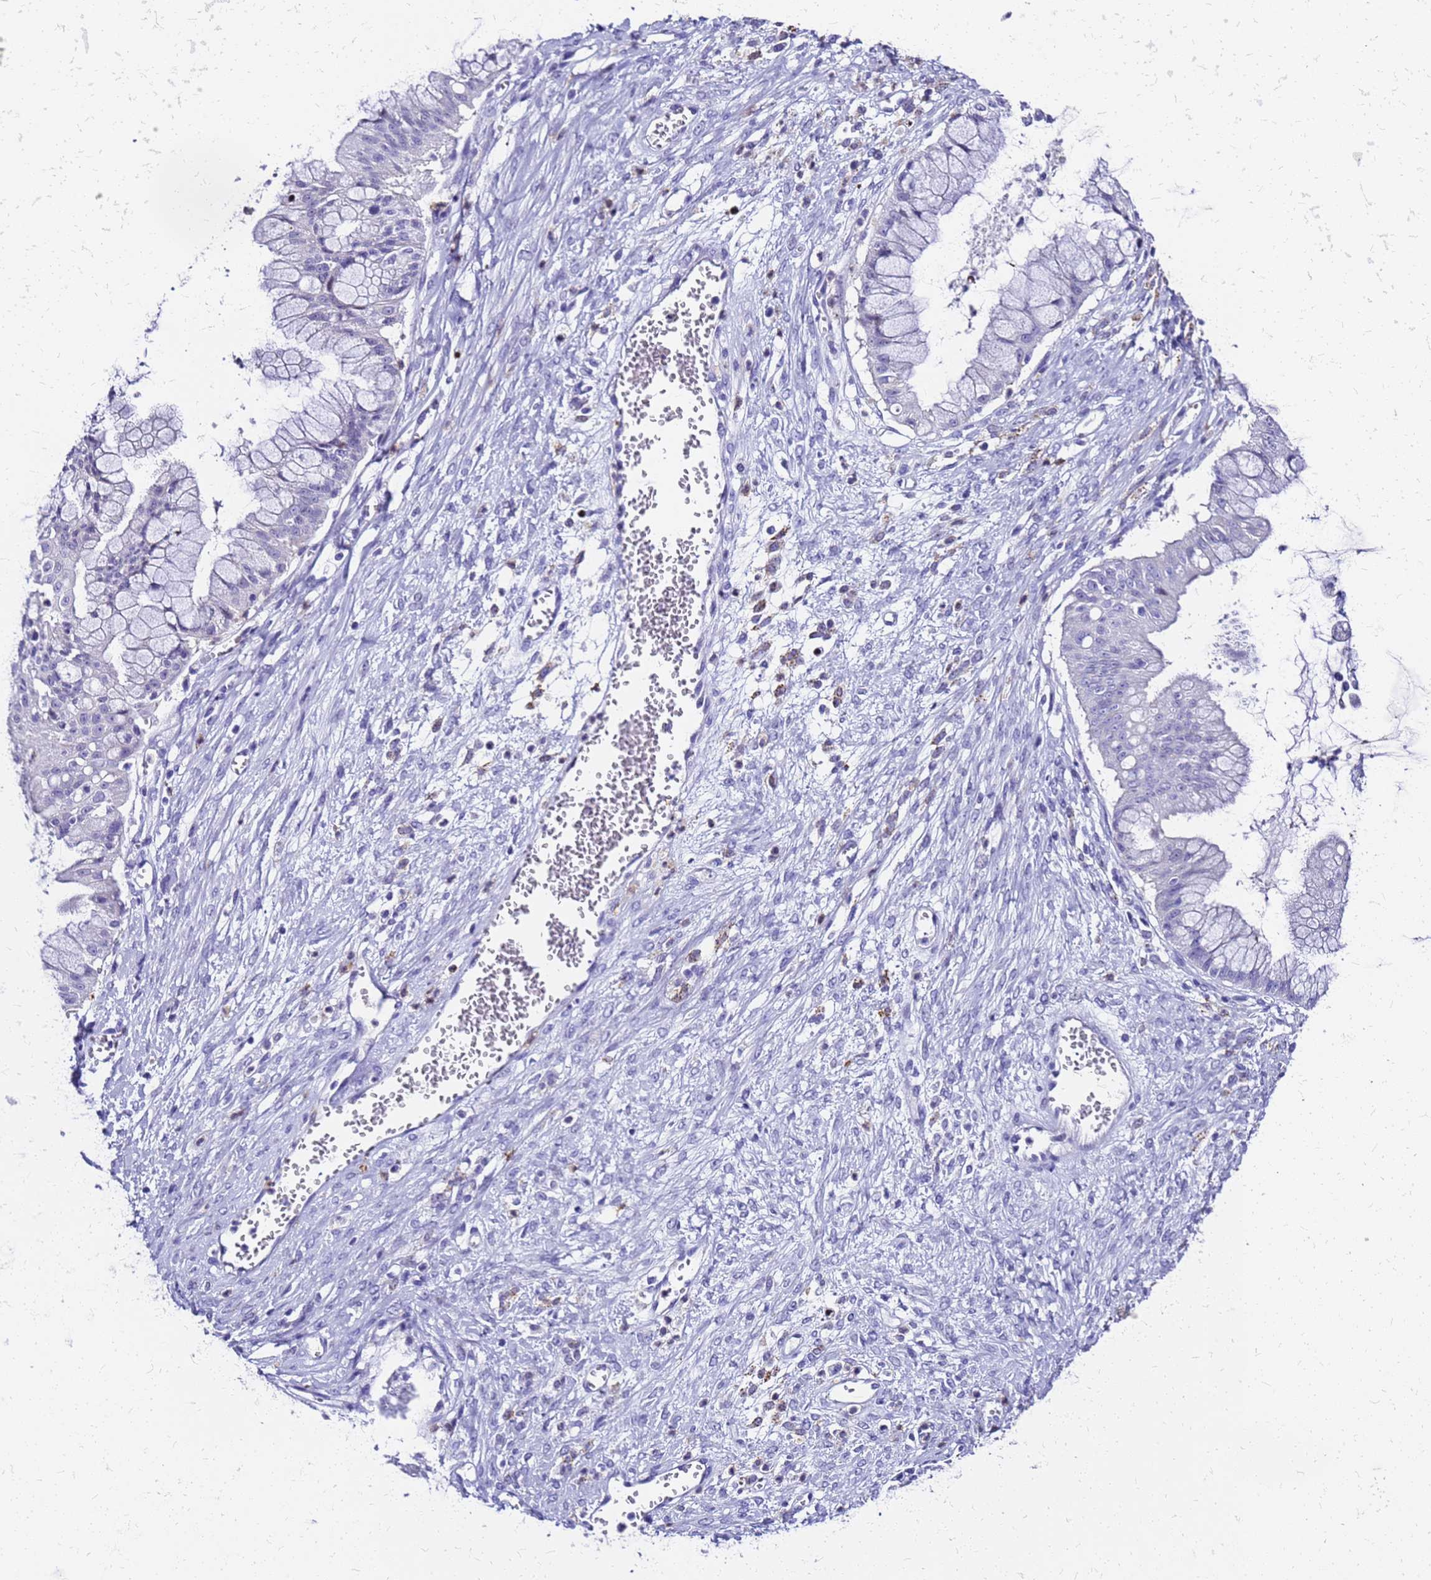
{"staining": {"intensity": "negative", "quantity": "none", "location": "none"}, "tissue": "ovarian cancer", "cell_type": "Tumor cells", "image_type": "cancer", "snomed": [{"axis": "morphology", "description": "Cystadenocarcinoma, mucinous, NOS"}, {"axis": "topography", "description": "Ovary"}], "caption": "Histopathology image shows no significant protein expression in tumor cells of ovarian cancer.", "gene": "SMIM21", "patient": {"sex": "female", "age": 70}}